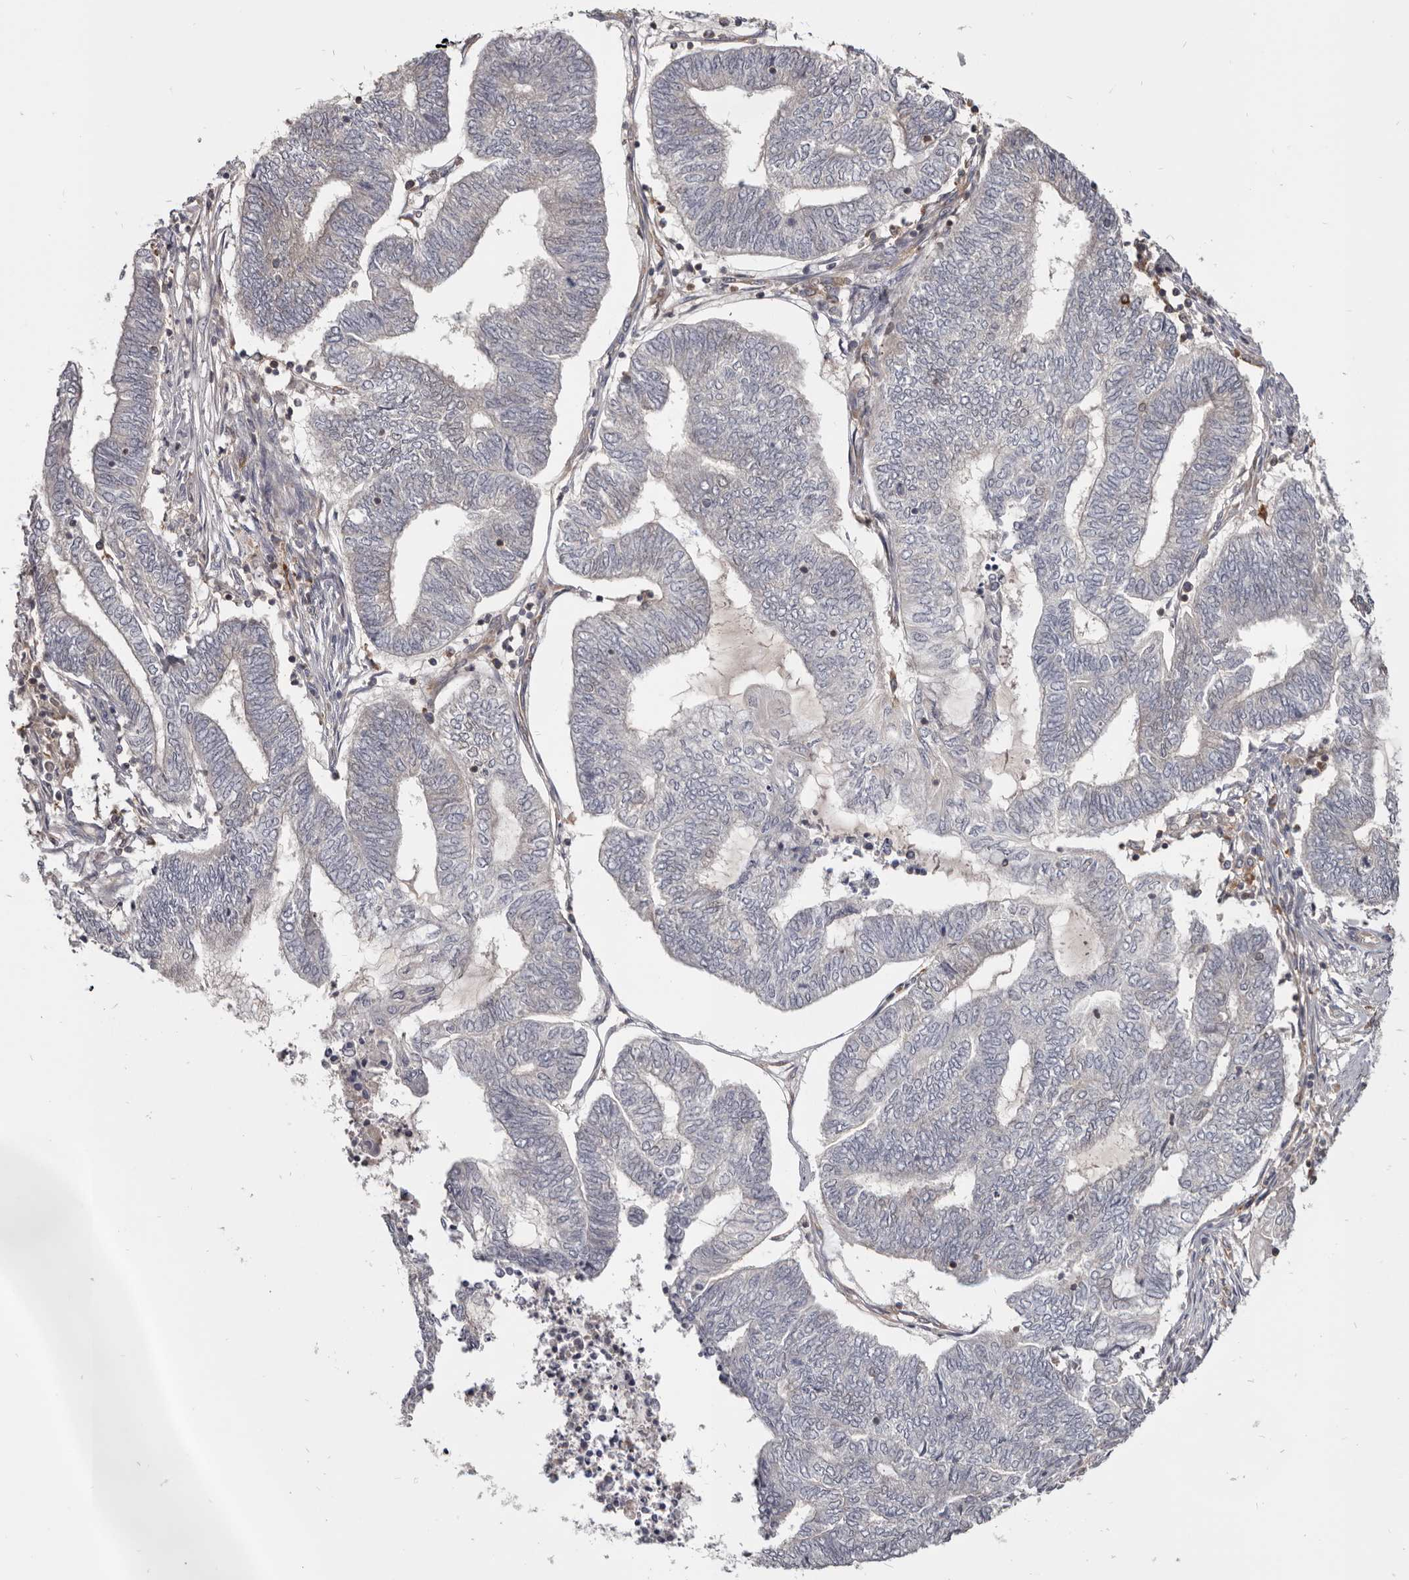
{"staining": {"intensity": "negative", "quantity": "none", "location": "none"}, "tissue": "endometrial cancer", "cell_type": "Tumor cells", "image_type": "cancer", "snomed": [{"axis": "morphology", "description": "Adenocarcinoma, NOS"}, {"axis": "topography", "description": "Uterus"}, {"axis": "topography", "description": "Endometrium"}], "caption": "This is a photomicrograph of immunohistochemistry staining of endometrial cancer (adenocarcinoma), which shows no expression in tumor cells. (DAB (3,3'-diaminobenzidine) immunohistochemistry (IHC) with hematoxylin counter stain).", "gene": "CBL", "patient": {"sex": "female", "age": 70}}